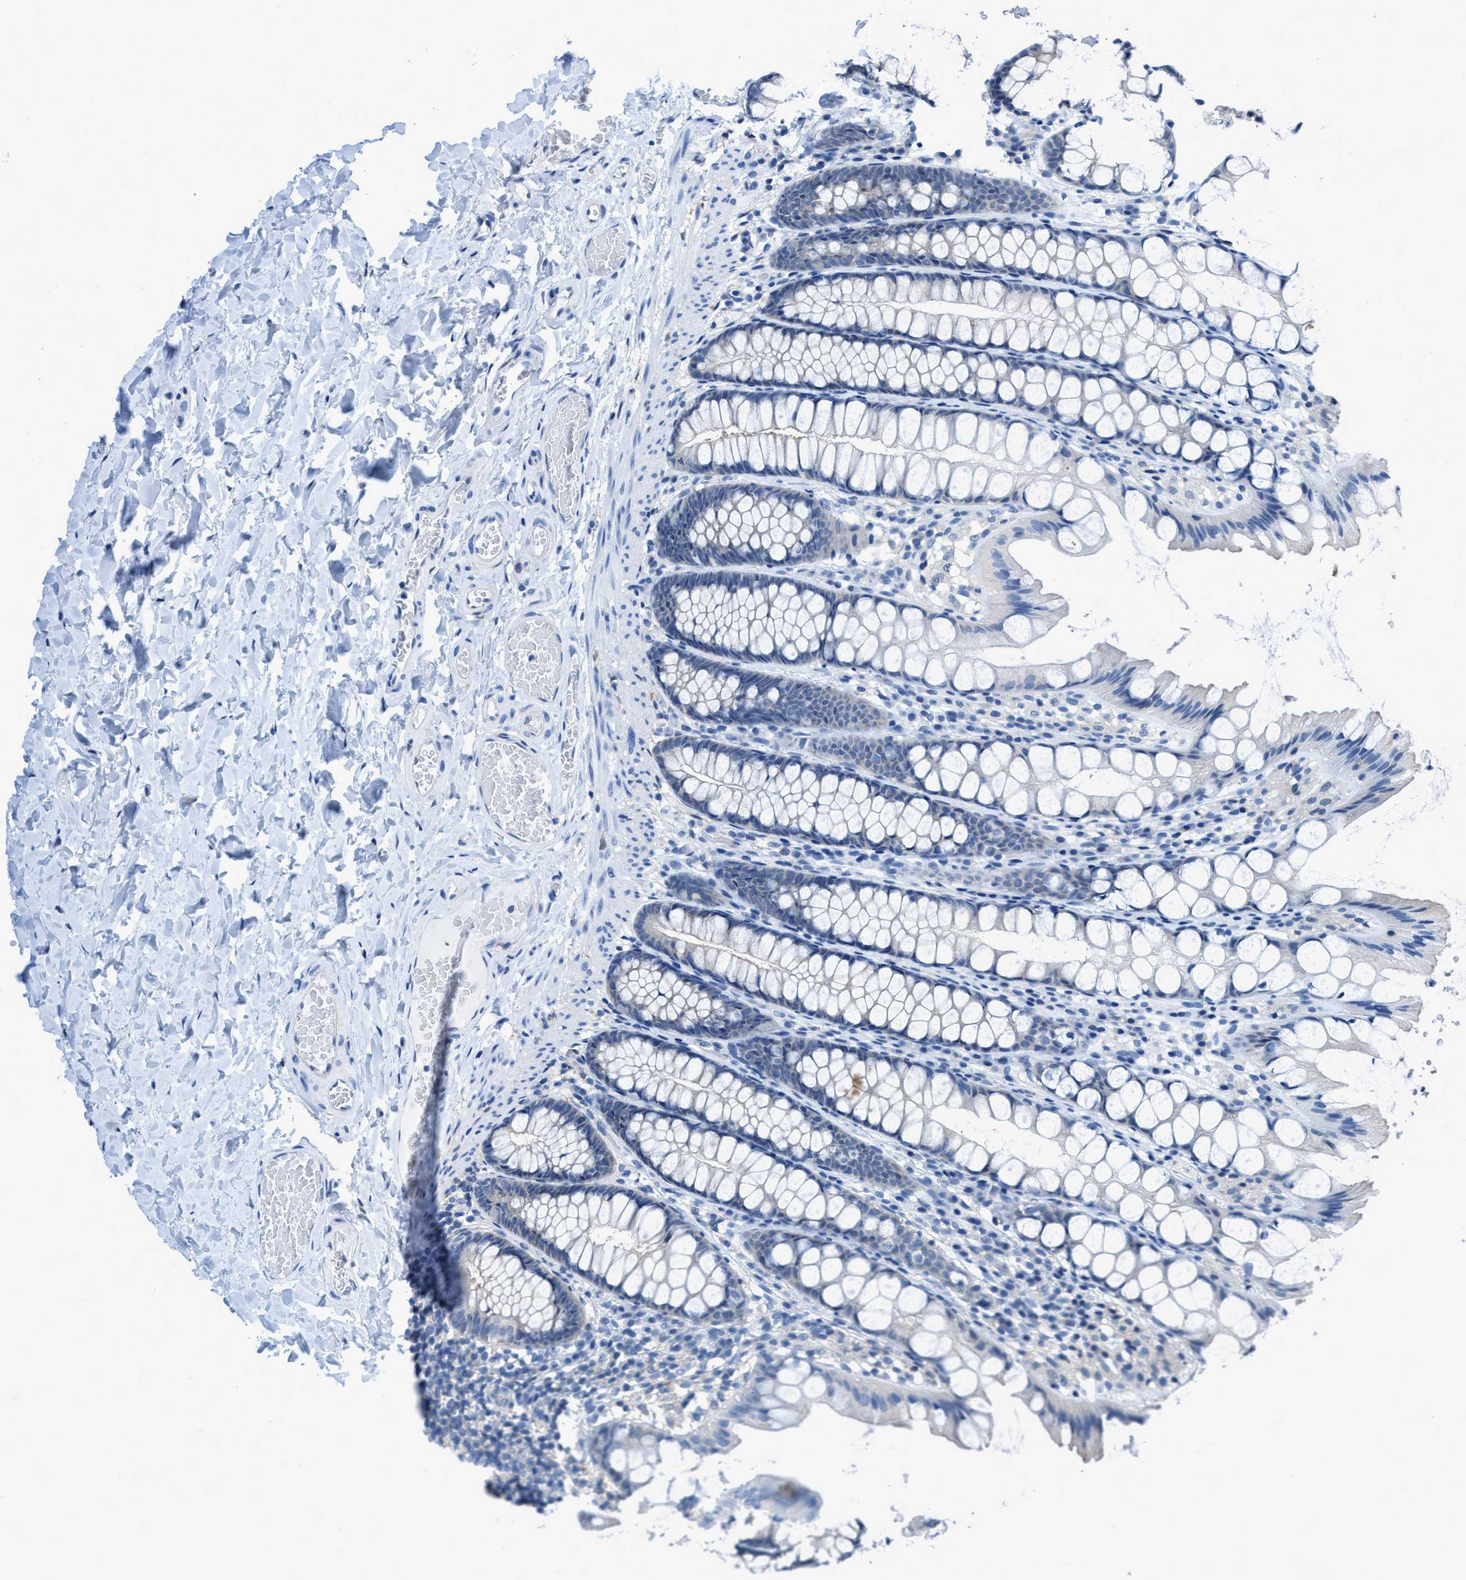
{"staining": {"intensity": "negative", "quantity": "none", "location": "none"}, "tissue": "colon", "cell_type": "Endothelial cells", "image_type": "normal", "snomed": [{"axis": "morphology", "description": "Normal tissue, NOS"}, {"axis": "topography", "description": "Colon"}], "caption": "Image shows no significant protein expression in endothelial cells of benign colon.", "gene": "NUDT5", "patient": {"sex": "male", "age": 47}}